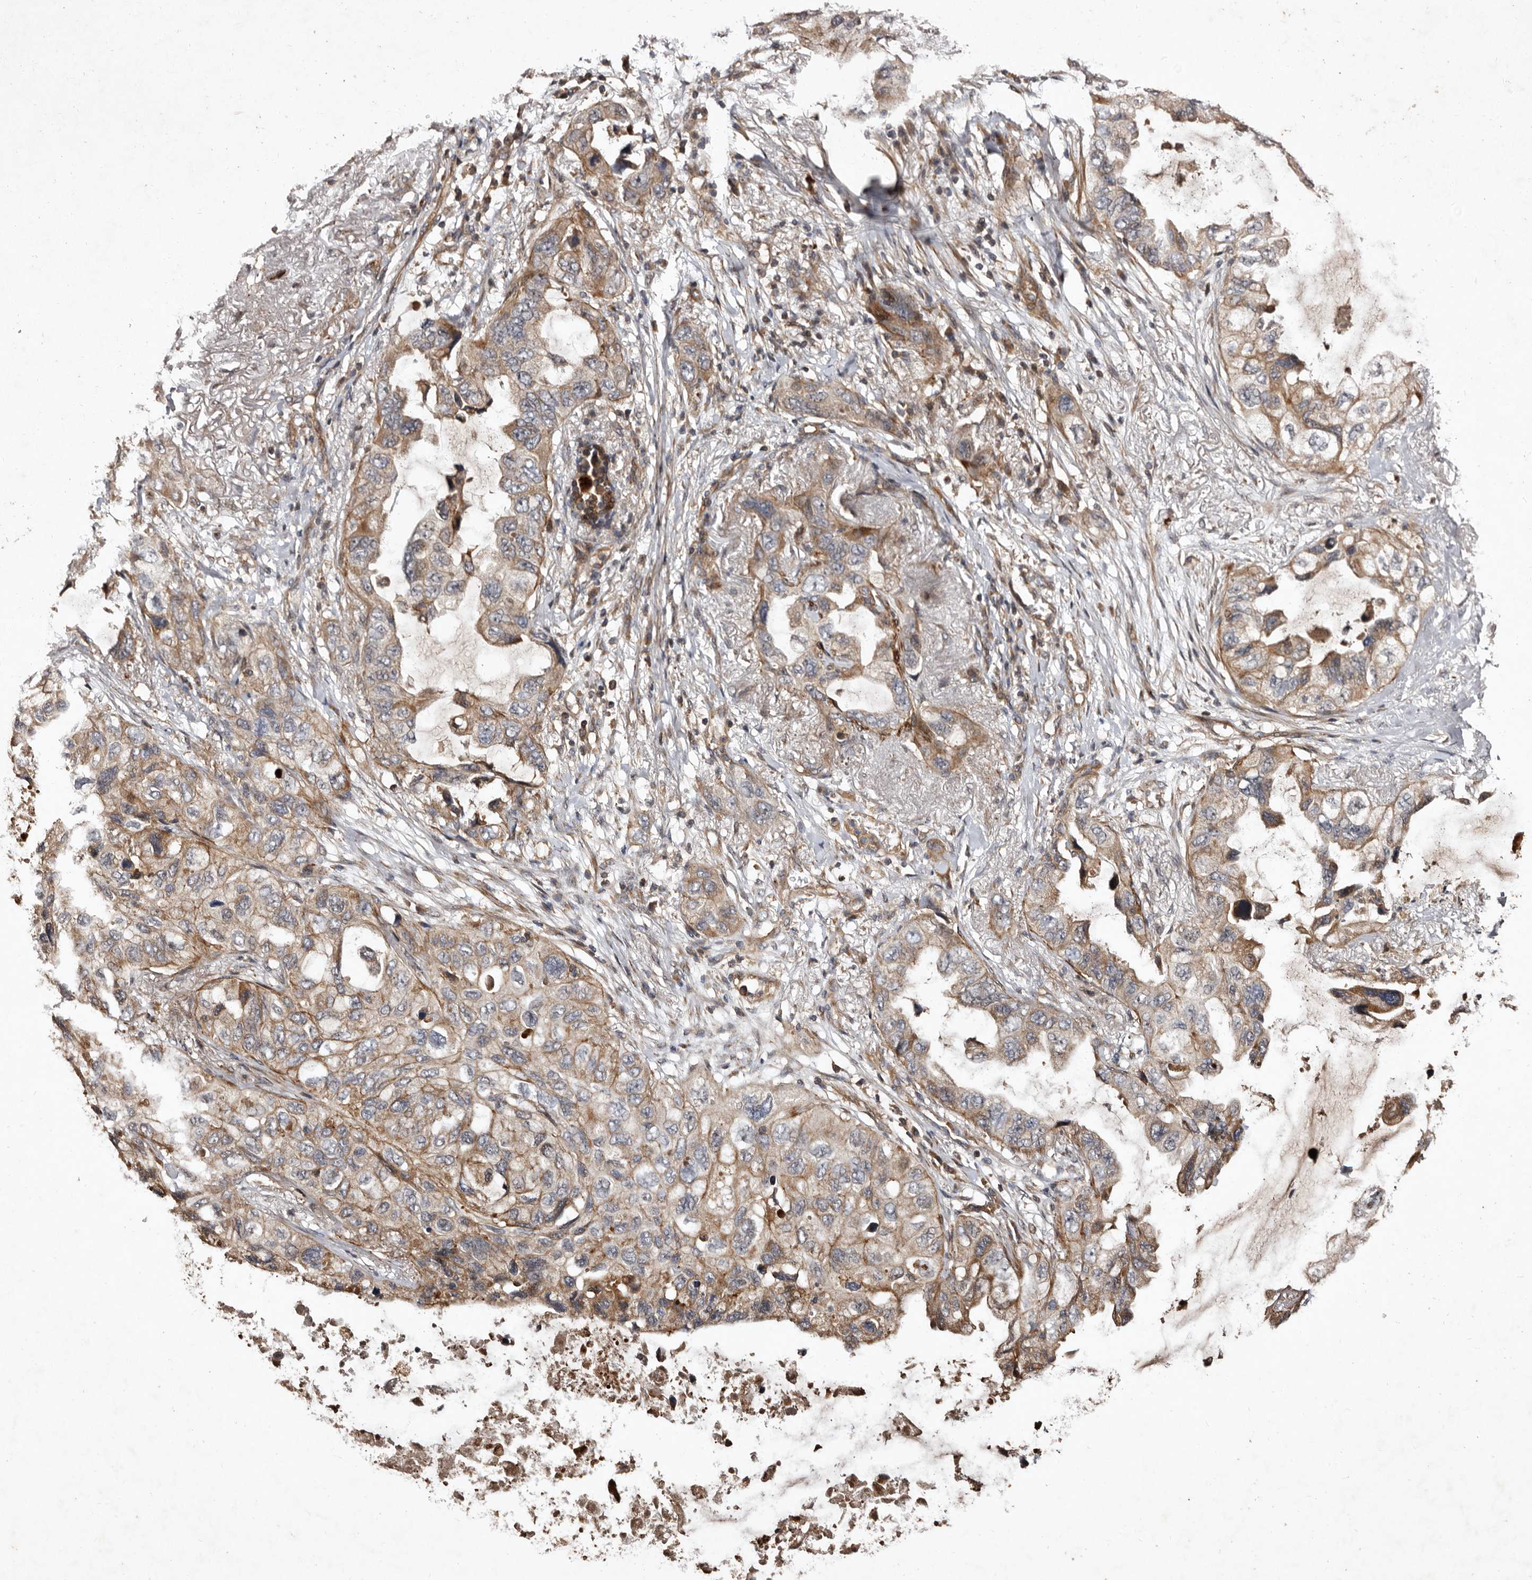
{"staining": {"intensity": "weak", "quantity": "25%-75%", "location": "cytoplasmic/membranous"}, "tissue": "lung cancer", "cell_type": "Tumor cells", "image_type": "cancer", "snomed": [{"axis": "morphology", "description": "Squamous cell carcinoma, NOS"}, {"axis": "topography", "description": "Lung"}], "caption": "The immunohistochemical stain labels weak cytoplasmic/membranous staining in tumor cells of lung squamous cell carcinoma tissue.", "gene": "PRKD3", "patient": {"sex": "female", "age": 73}}